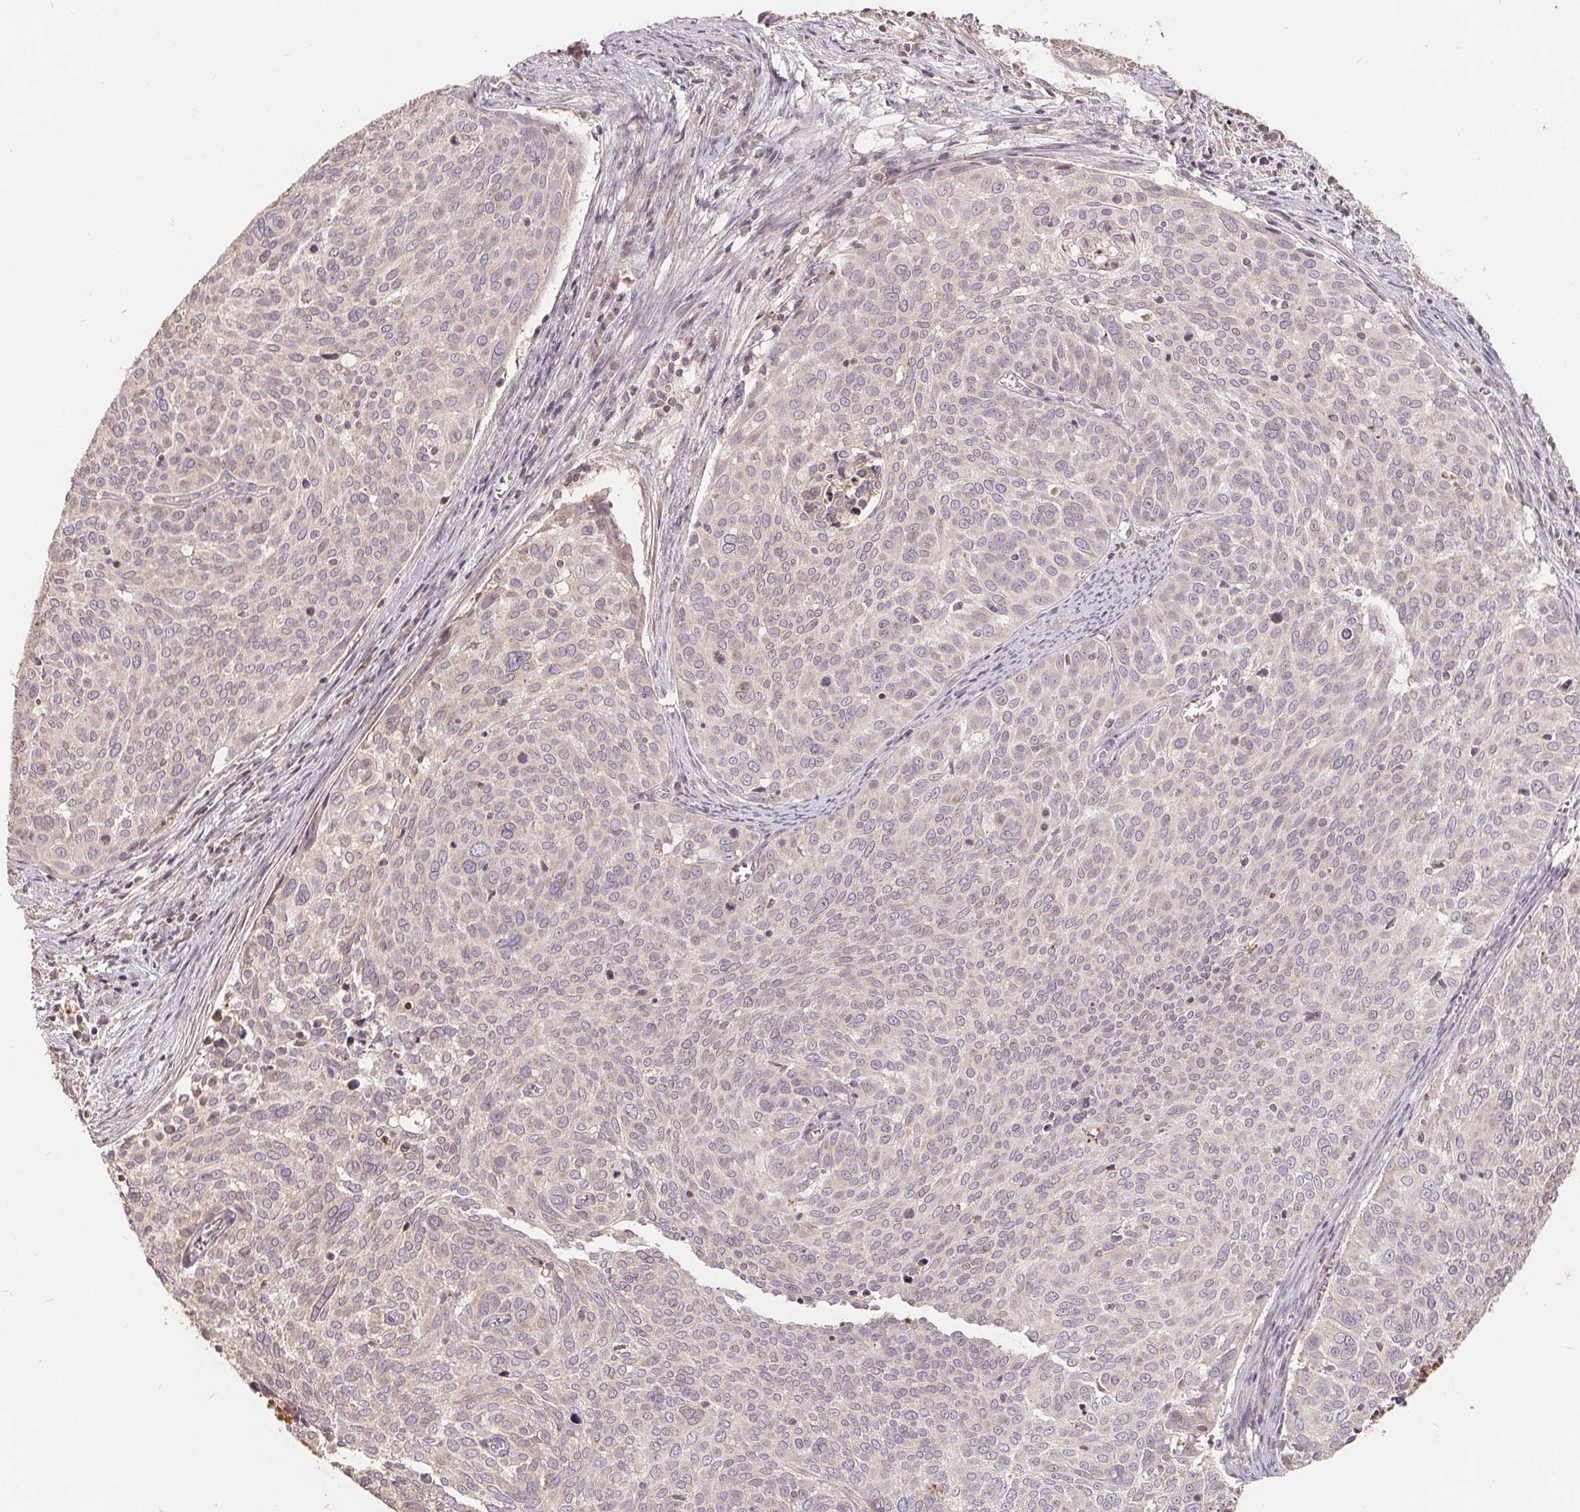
{"staining": {"intensity": "negative", "quantity": "none", "location": "none"}, "tissue": "cervical cancer", "cell_type": "Tumor cells", "image_type": "cancer", "snomed": [{"axis": "morphology", "description": "Squamous cell carcinoma, NOS"}, {"axis": "topography", "description": "Cervix"}], "caption": "A histopathology image of human cervical cancer is negative for staining in tumor cells.", "gene": "CDIPT", "patient": {"sex": "female", "age": 39}}